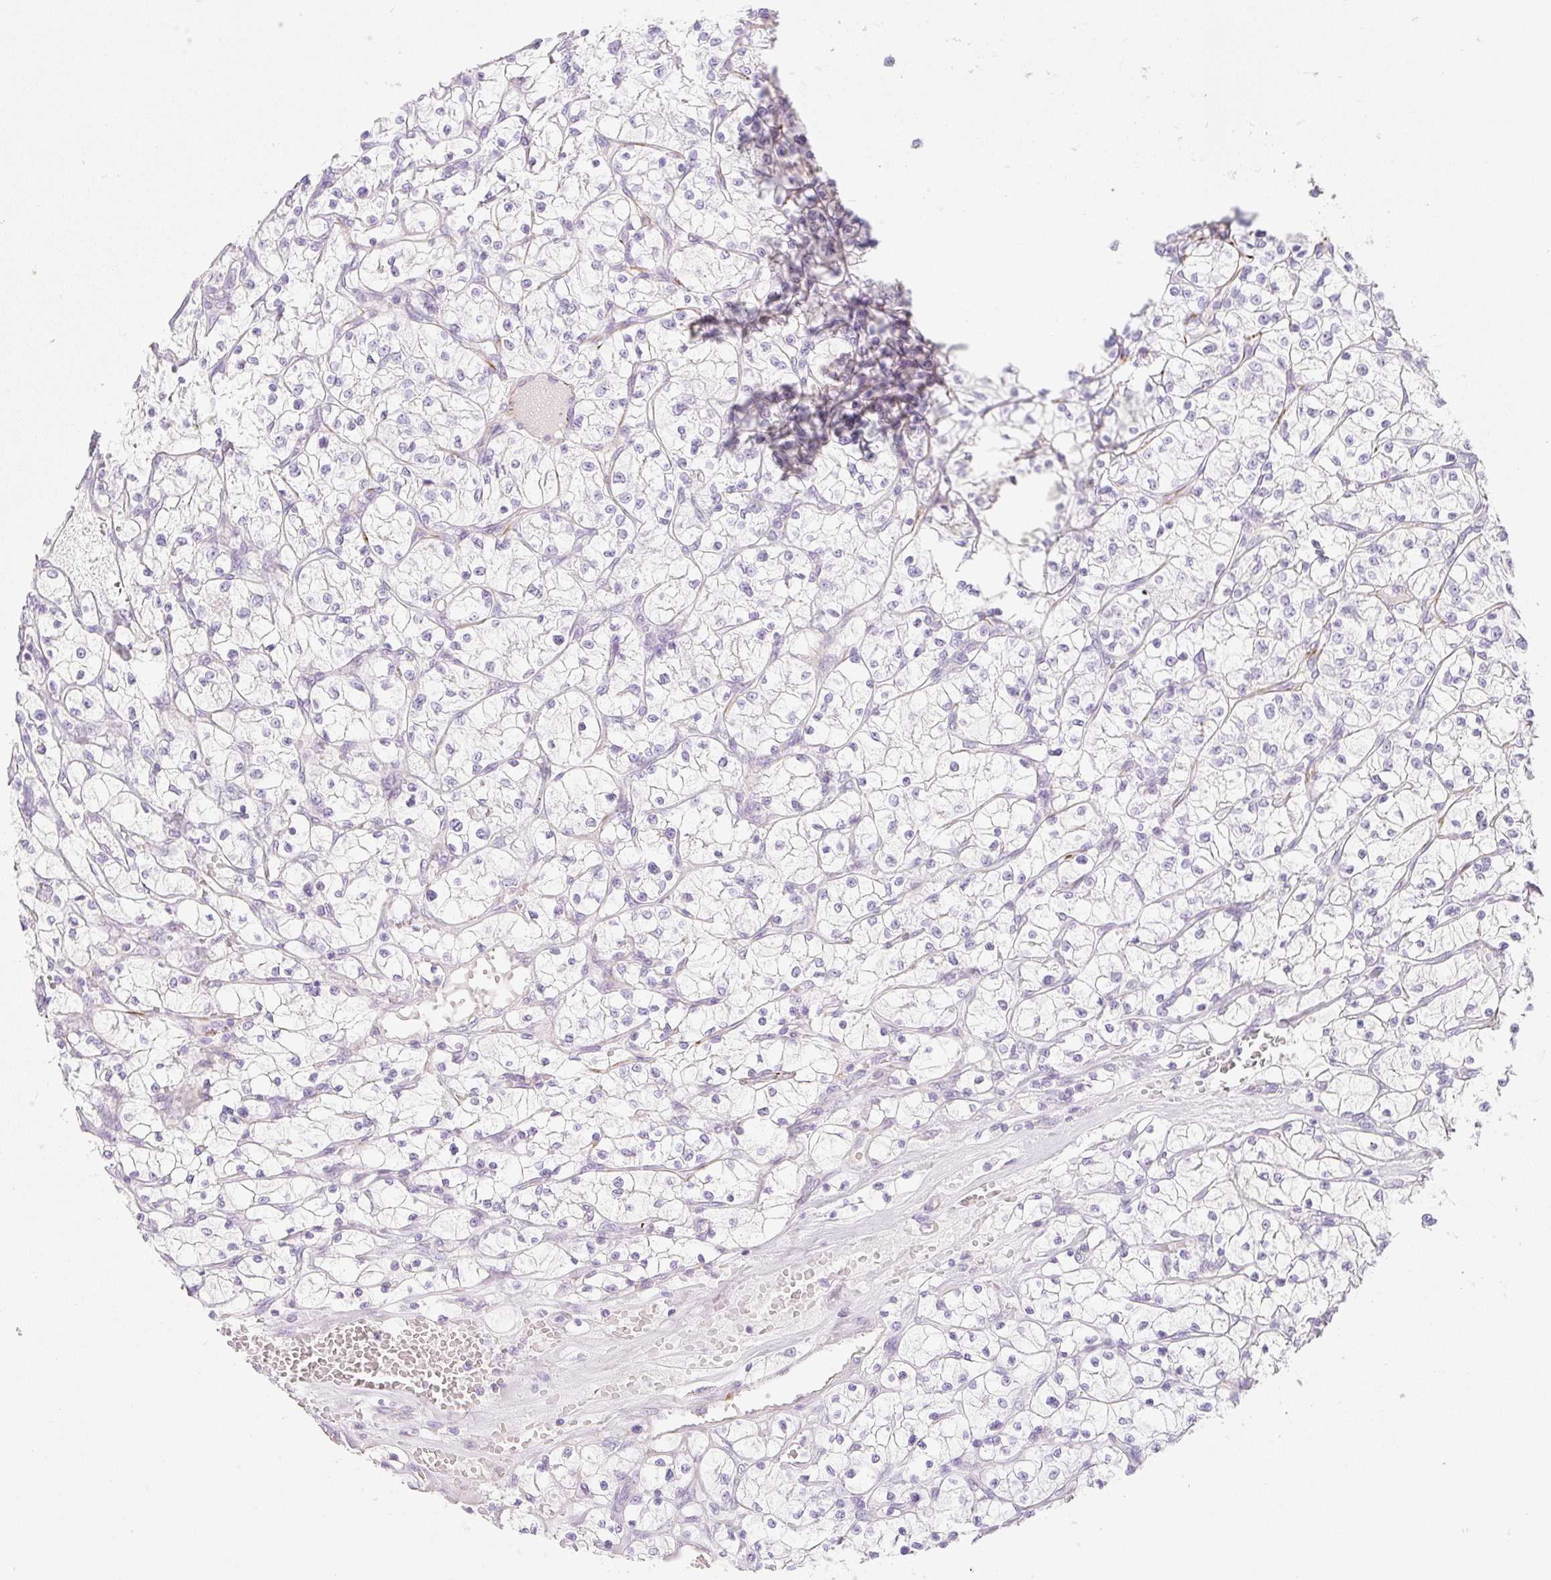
{"staining": {"intensity": "negative", "quantity": "none", "location": "none"}, "tissue": "renal cancer", "cell_type": "Tumor cells", "image_type": "cancer", "snomed": [{"axis": "morphology", "description": "Adenocarcinoma, NOS"}, {"axis": "topography", "description": "Kidney"}], "caption": "Histopathology image shows no significant protein positivity in tumor cells of renal cancer (adenocarcinoma).", "gene": "ZNF689", "patient": {"sex": "female", "age": 64}}